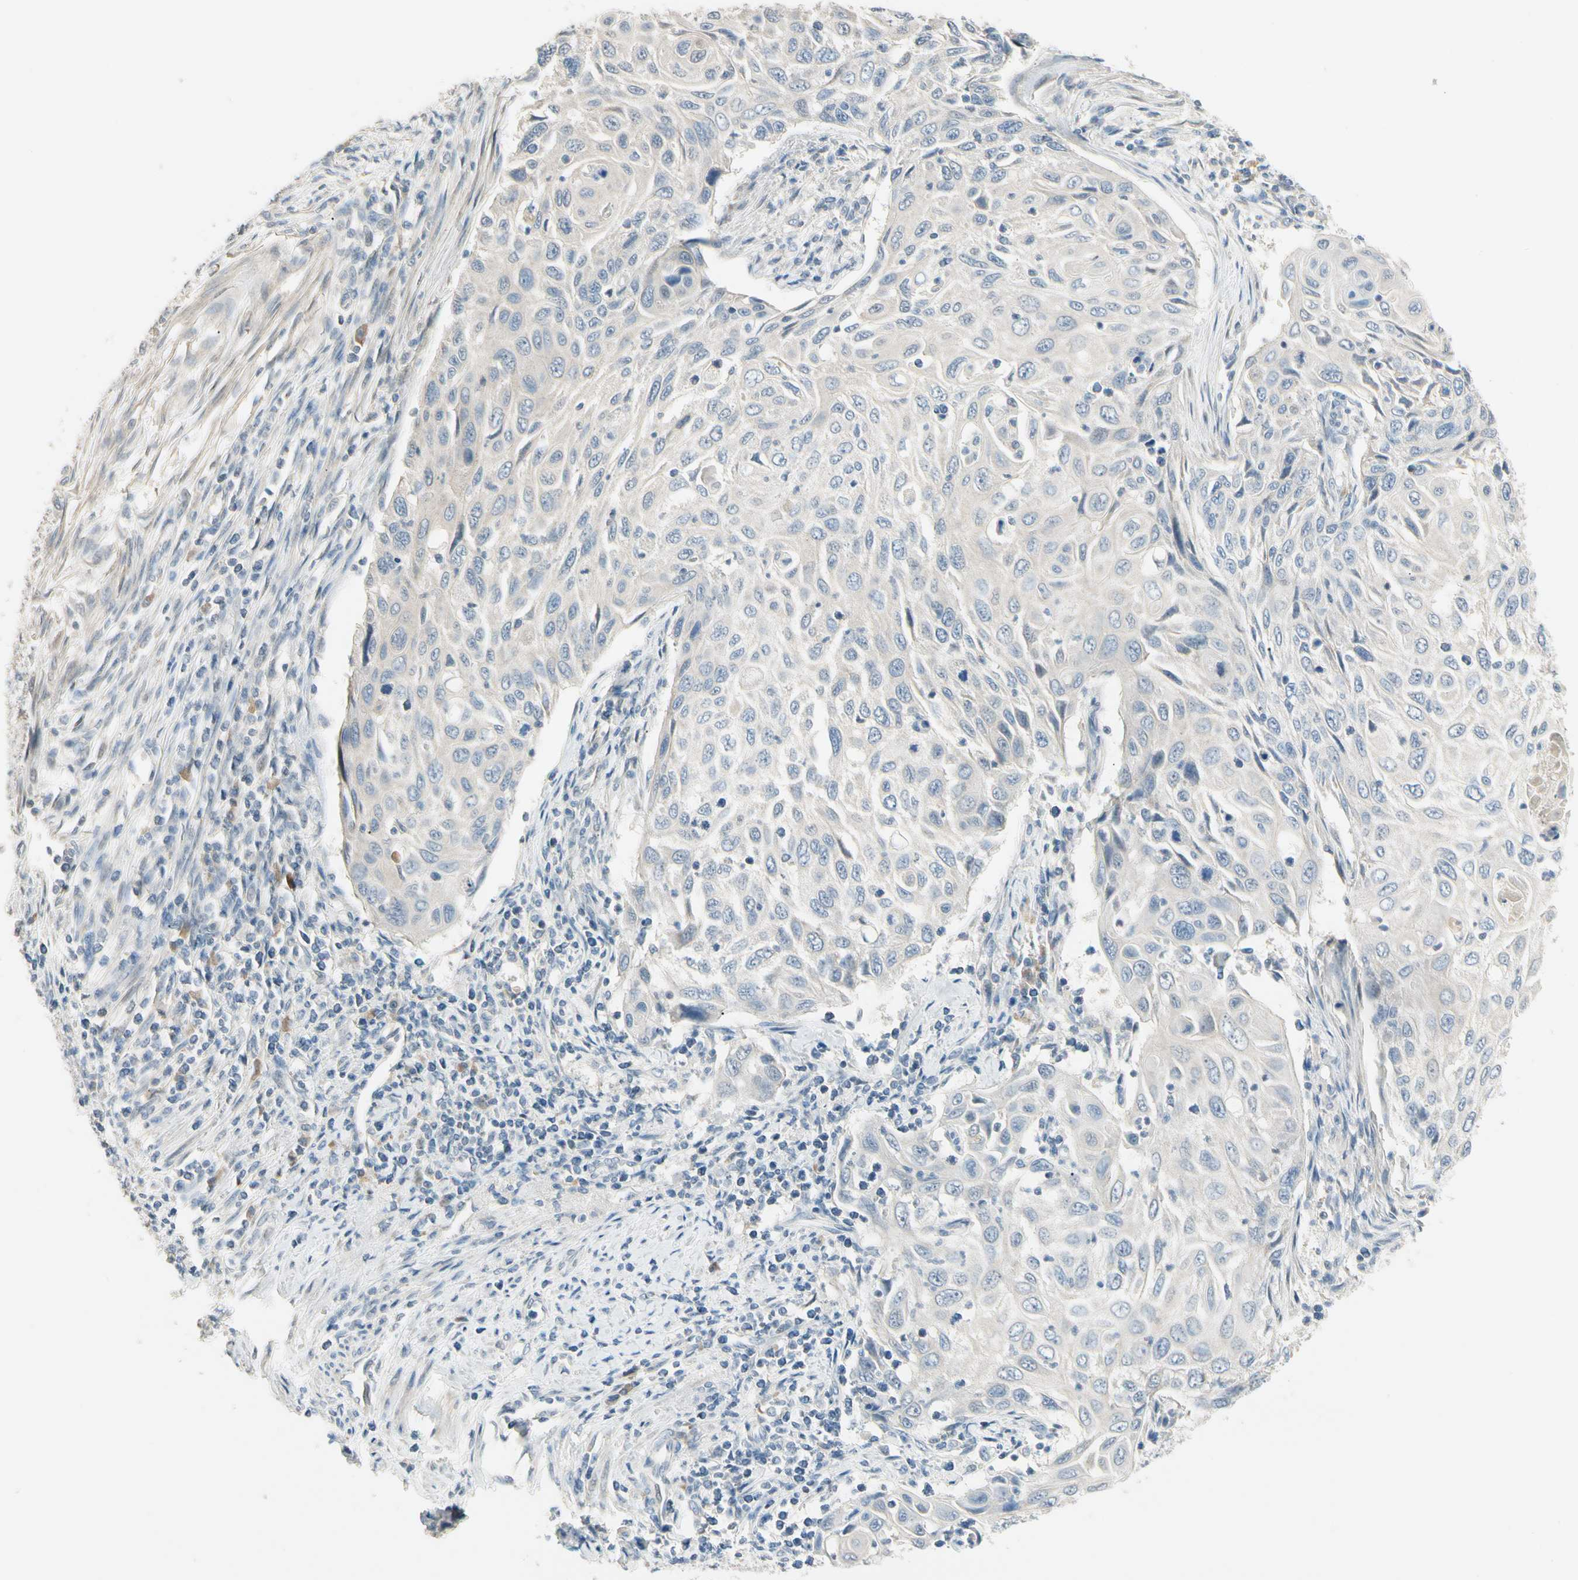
{"staining": {"intensity": "negative", "quantity": "none", "location": "none"}, "tissue": "cervical cancer", "cell_type": "Tumor cells", "image_type": "cancer", "snomed": [{"axis": "morphology", "description": "Squamous cell carcinoma, NOS"}, {"axis": "topography", "description": "Cervix"}], "caption": "DAB immunohistochemical staining of cervical cancer displays no significant expression in tumor cells.", "gene": "GNE", "patient": {"sex": "female", "age": 70}}